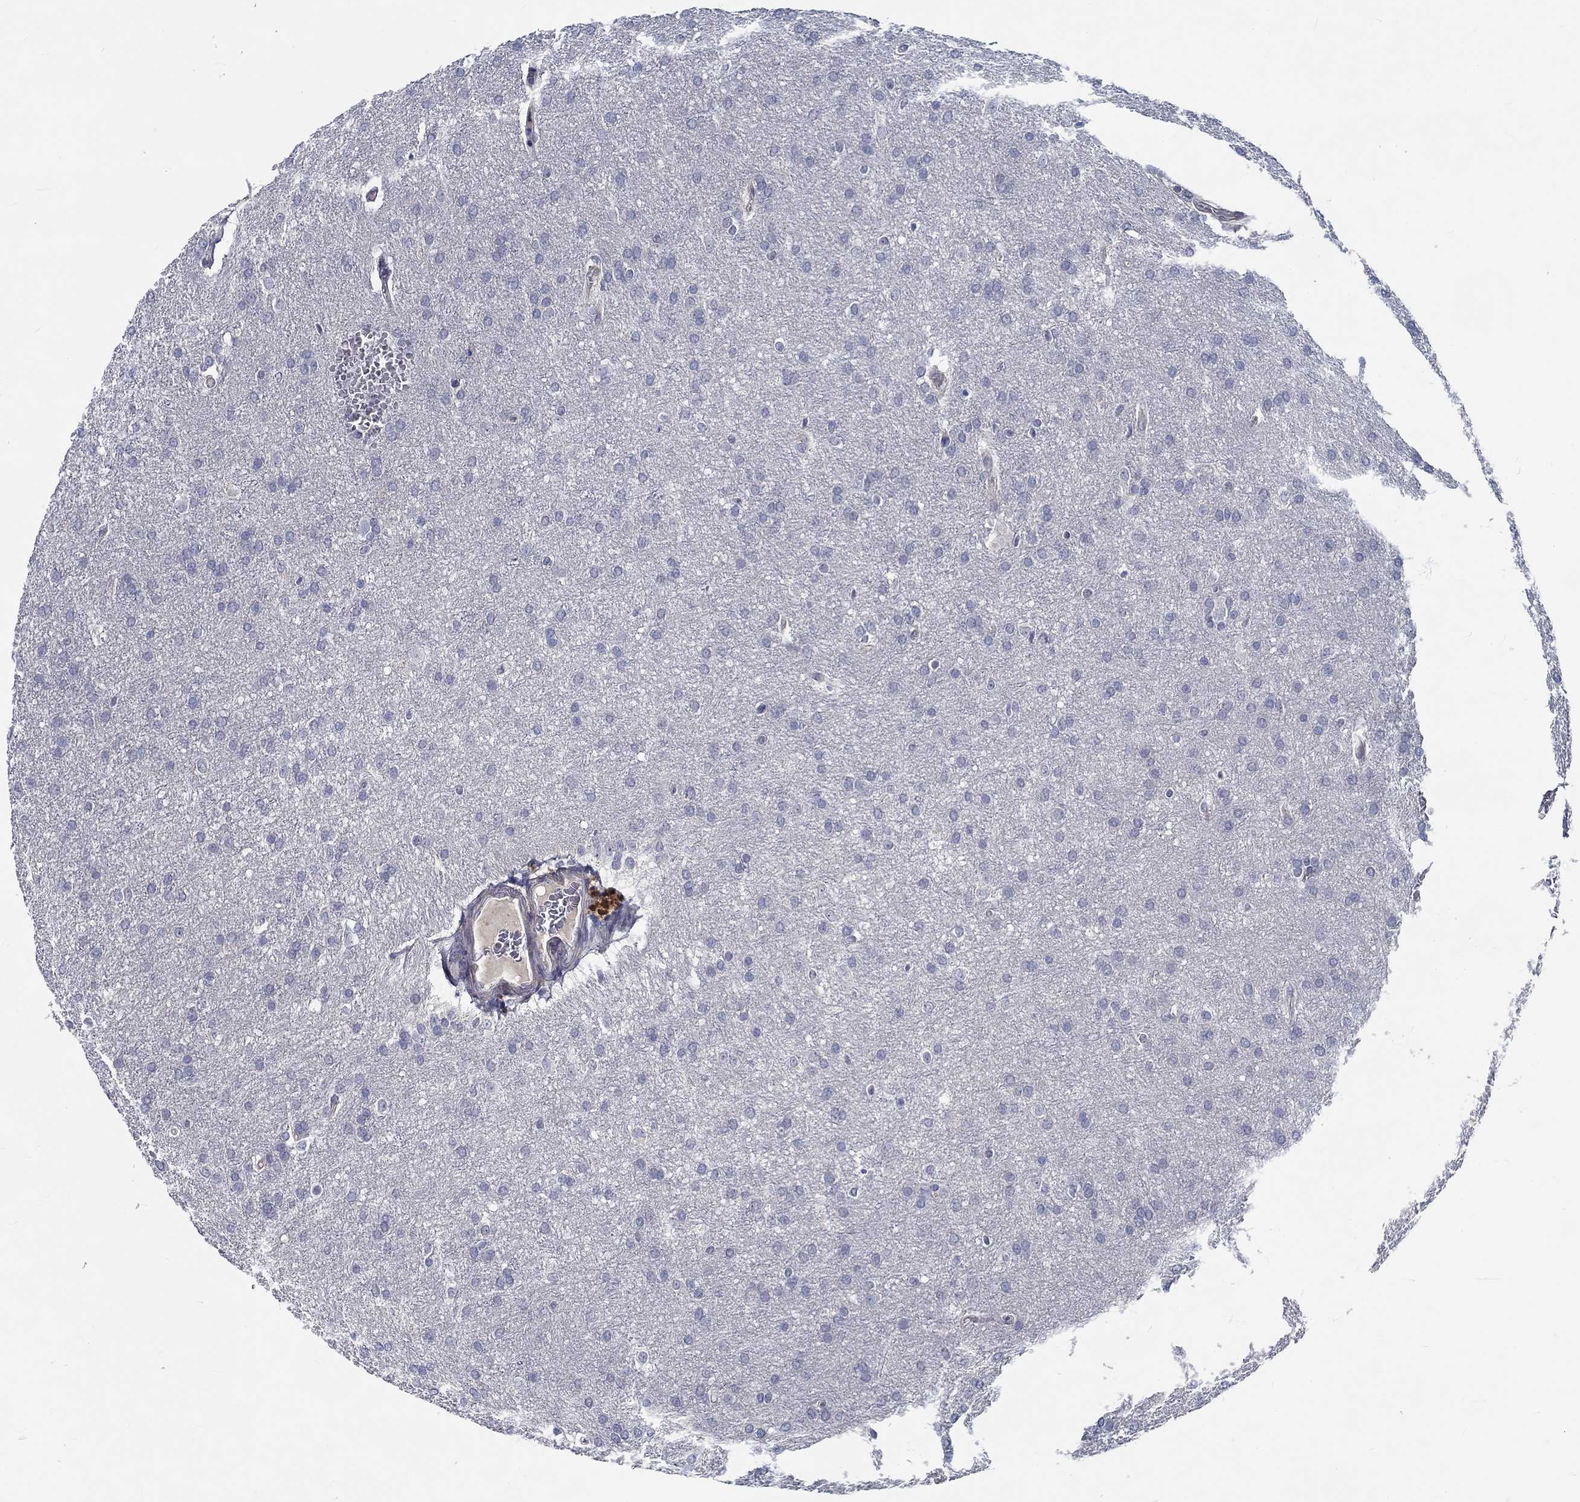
{"staining": {"intensity": "negative", "quantity": "none", "location": "none"}, "tissue": "glioma", "cell_type": "Tumor cells", "image_type": "cancer", "snomed": [{"axis": "morphology", "description": "Glioma, malignant, Low grade"}, {"axis": "topography", "description": "Brain"}], "caption": "The photomicrograph demonstrates no significant positivity in tumor cells of glioma. (DAB (3,3'-diaminobenzidine) IHC with hematoxylin counter stain).", "gene": "MYBPC1", "patient": {"sex": "female", "age": 32}}